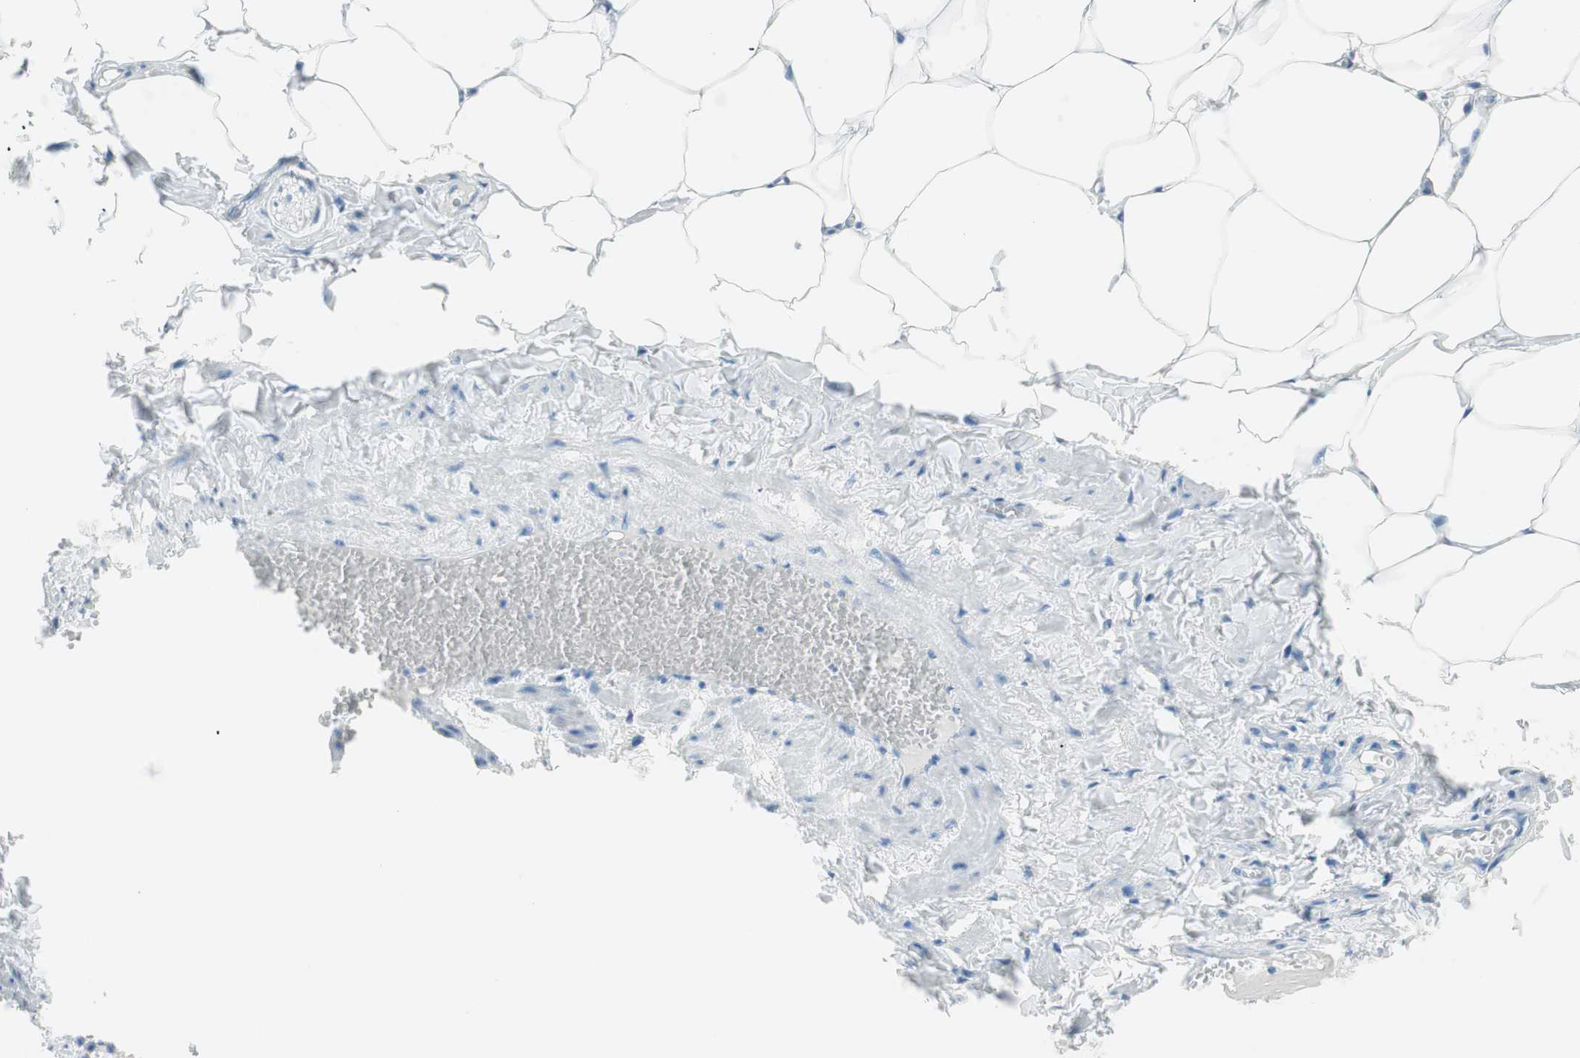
{"staining": {"intensity": "negative", "quantity": "none", "location": "none"}, "tissue": "adipose tissue", "cell_type": "Adipocytes", "image_type": "normal", "snomed": [{"axis": "morphology", "description": "Normal tissue, NOS"}, {"axis": "topography", "description": "Vascular tissue"}], "caption": "Immunohistochemical staining of normal adipose tissue displays no significant staining in adipocytes.", "gene": "TNFRSF13C", "patient": {"sex": "male", "age": 41}}